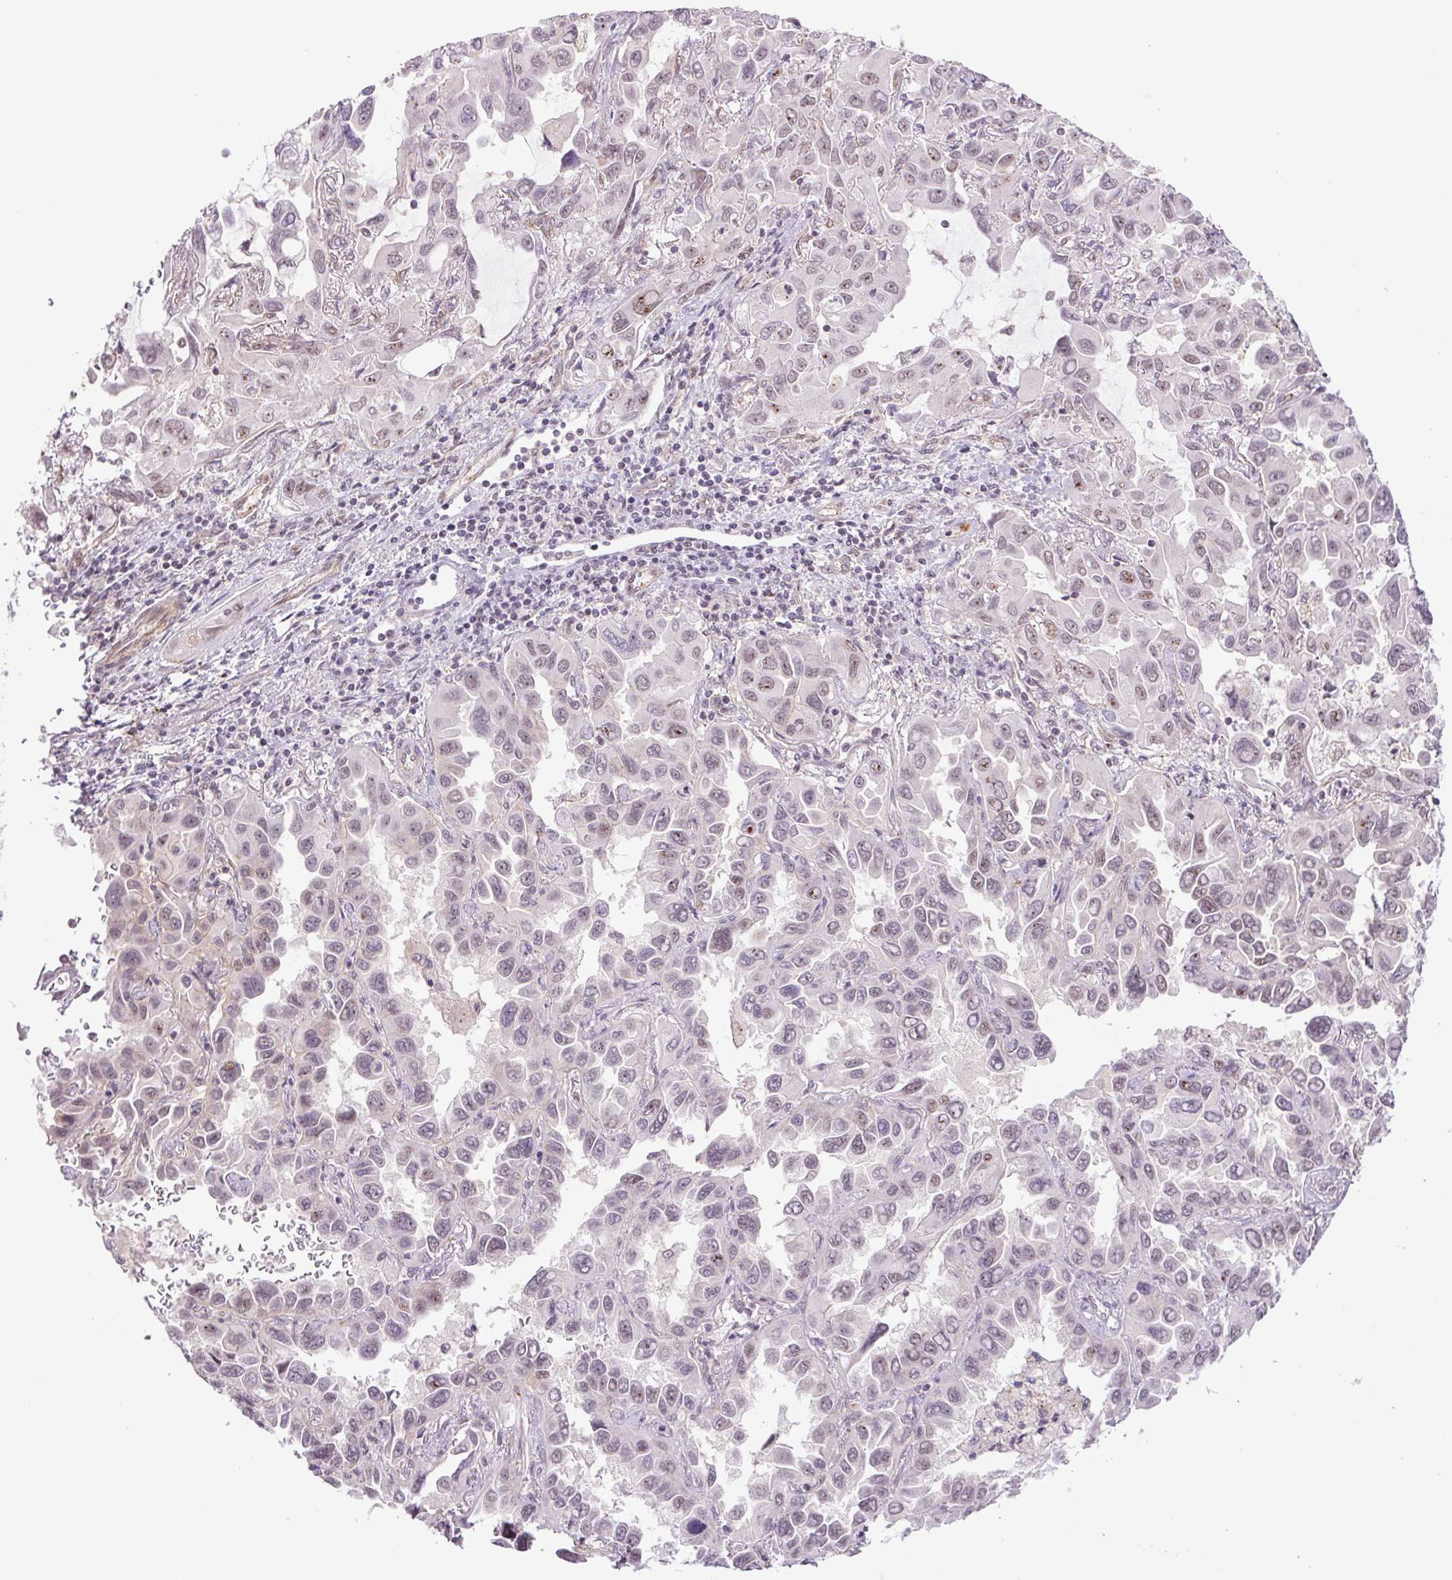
{"staining": {"intensity": "negative", "quantity": "none", "location": "none"}, "tissue": "lung cancer", "cell_type": "Tumor cells", "image_type": "cancer", "snomed": [{"axis": "morphology", "description": "Adenocarcinoma, NOS"}, {"axis": "topography", "description": "Lung"}], "caption": "Tumor cells show no significant staining in adenocarcinoma (lung). Nuclei are stained in blue.", "gene": "CWC25", "patient": {"sex": "male", "age": 64}}